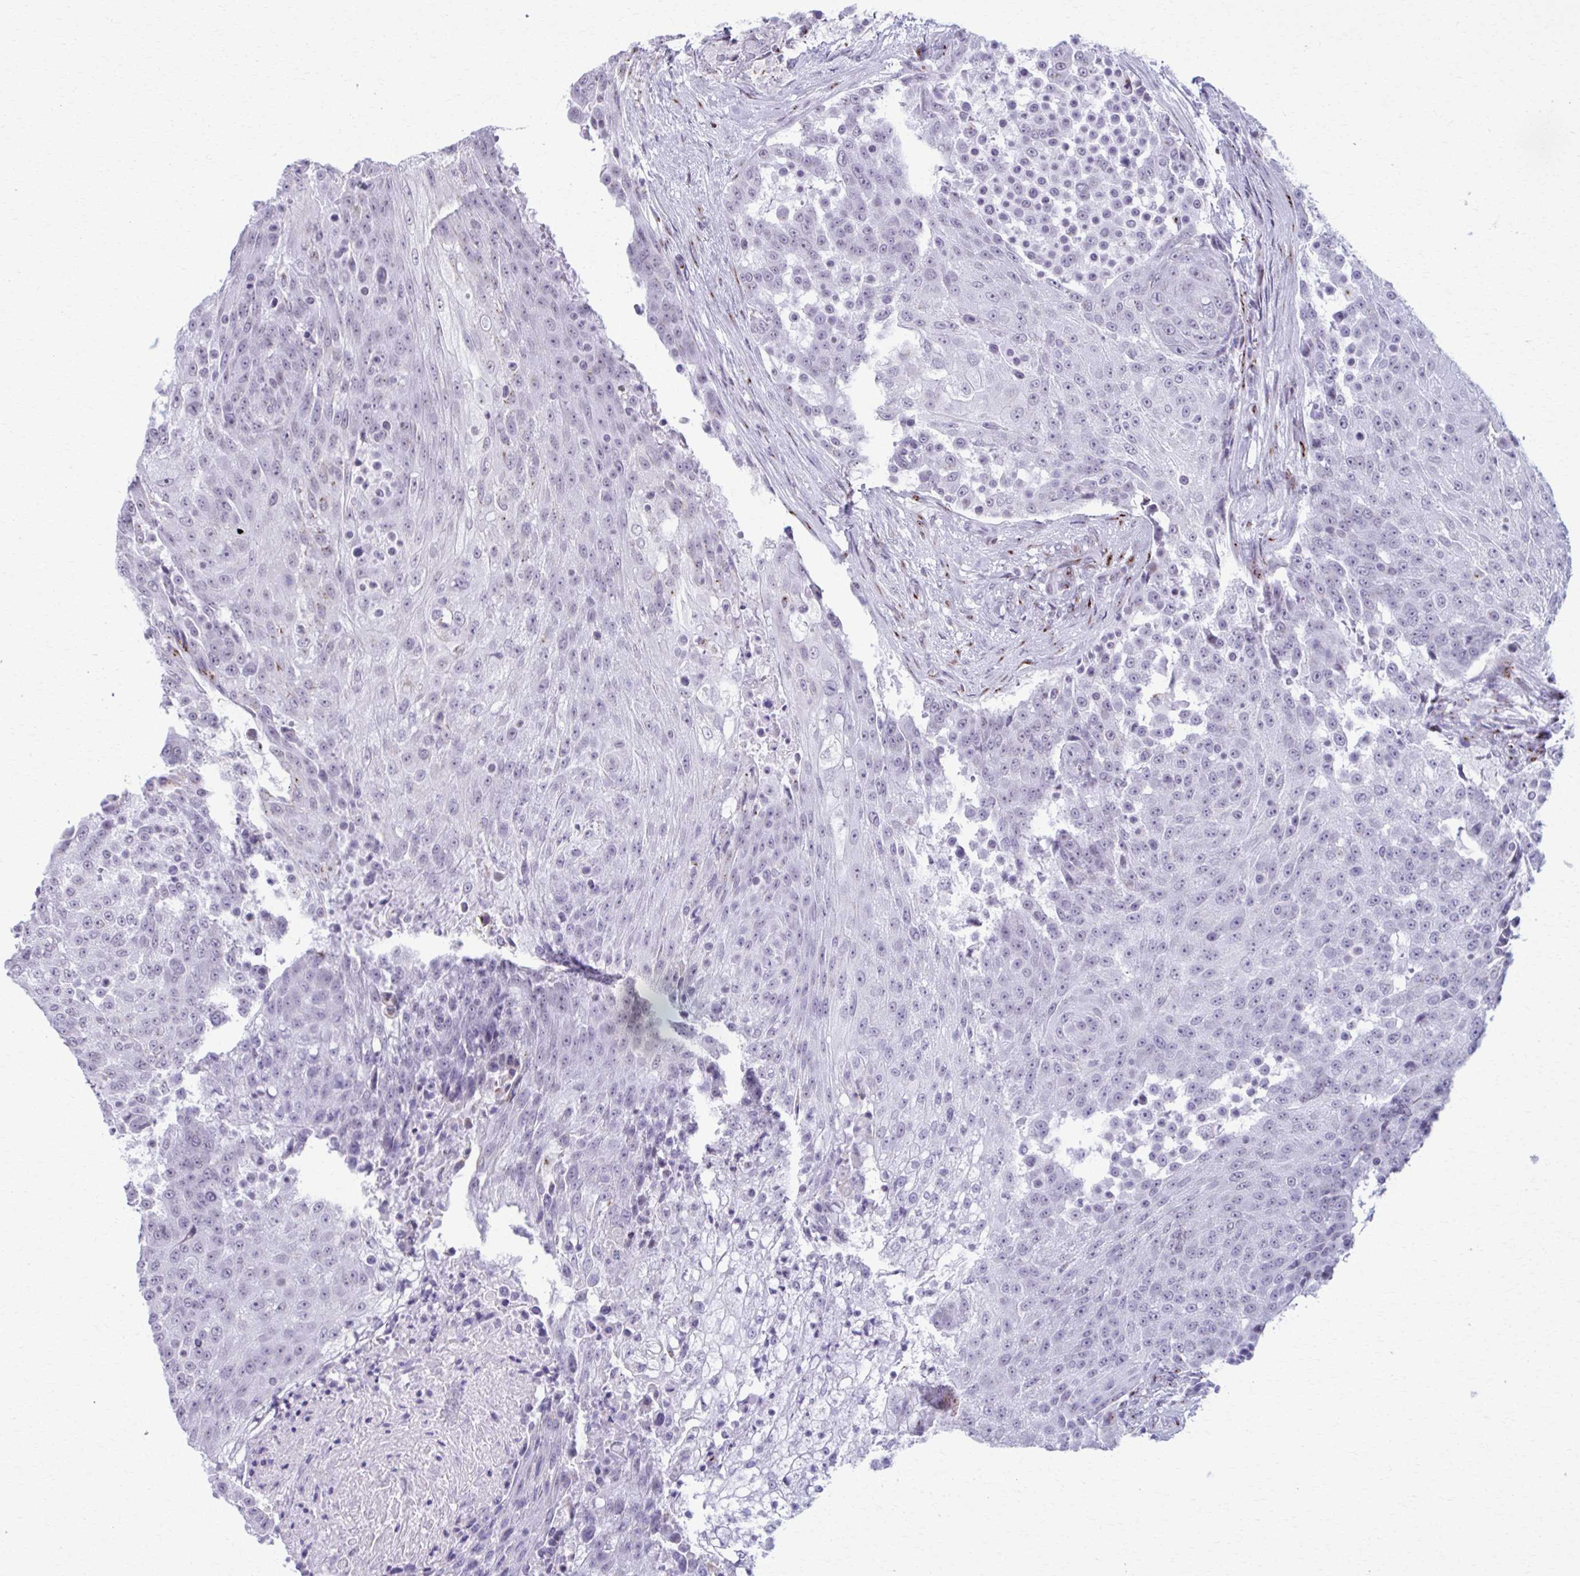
{"staining": {"intensity": "weak", "quantity": "<25%", "location": "nuclear"}, "tissue": "urothelial cancer", "cell_type": "Tumor cells", "image_type": "cancer", "snomed": [{"axis": "morphology", "description": "Urothelial carcinoma, High grade"}, {"axis": "topography", "description": "Urinary bladder"}], "caption": "Immunohistochemistry micrograph of neoplastic tissue: urothelial cancer stained with DAB (3,3'-diaminobenzidine) demonstrates no significant protein expression in tumor cells.", "gene": "ZNF682", "patient": {"sex": "female", "age": 63}}